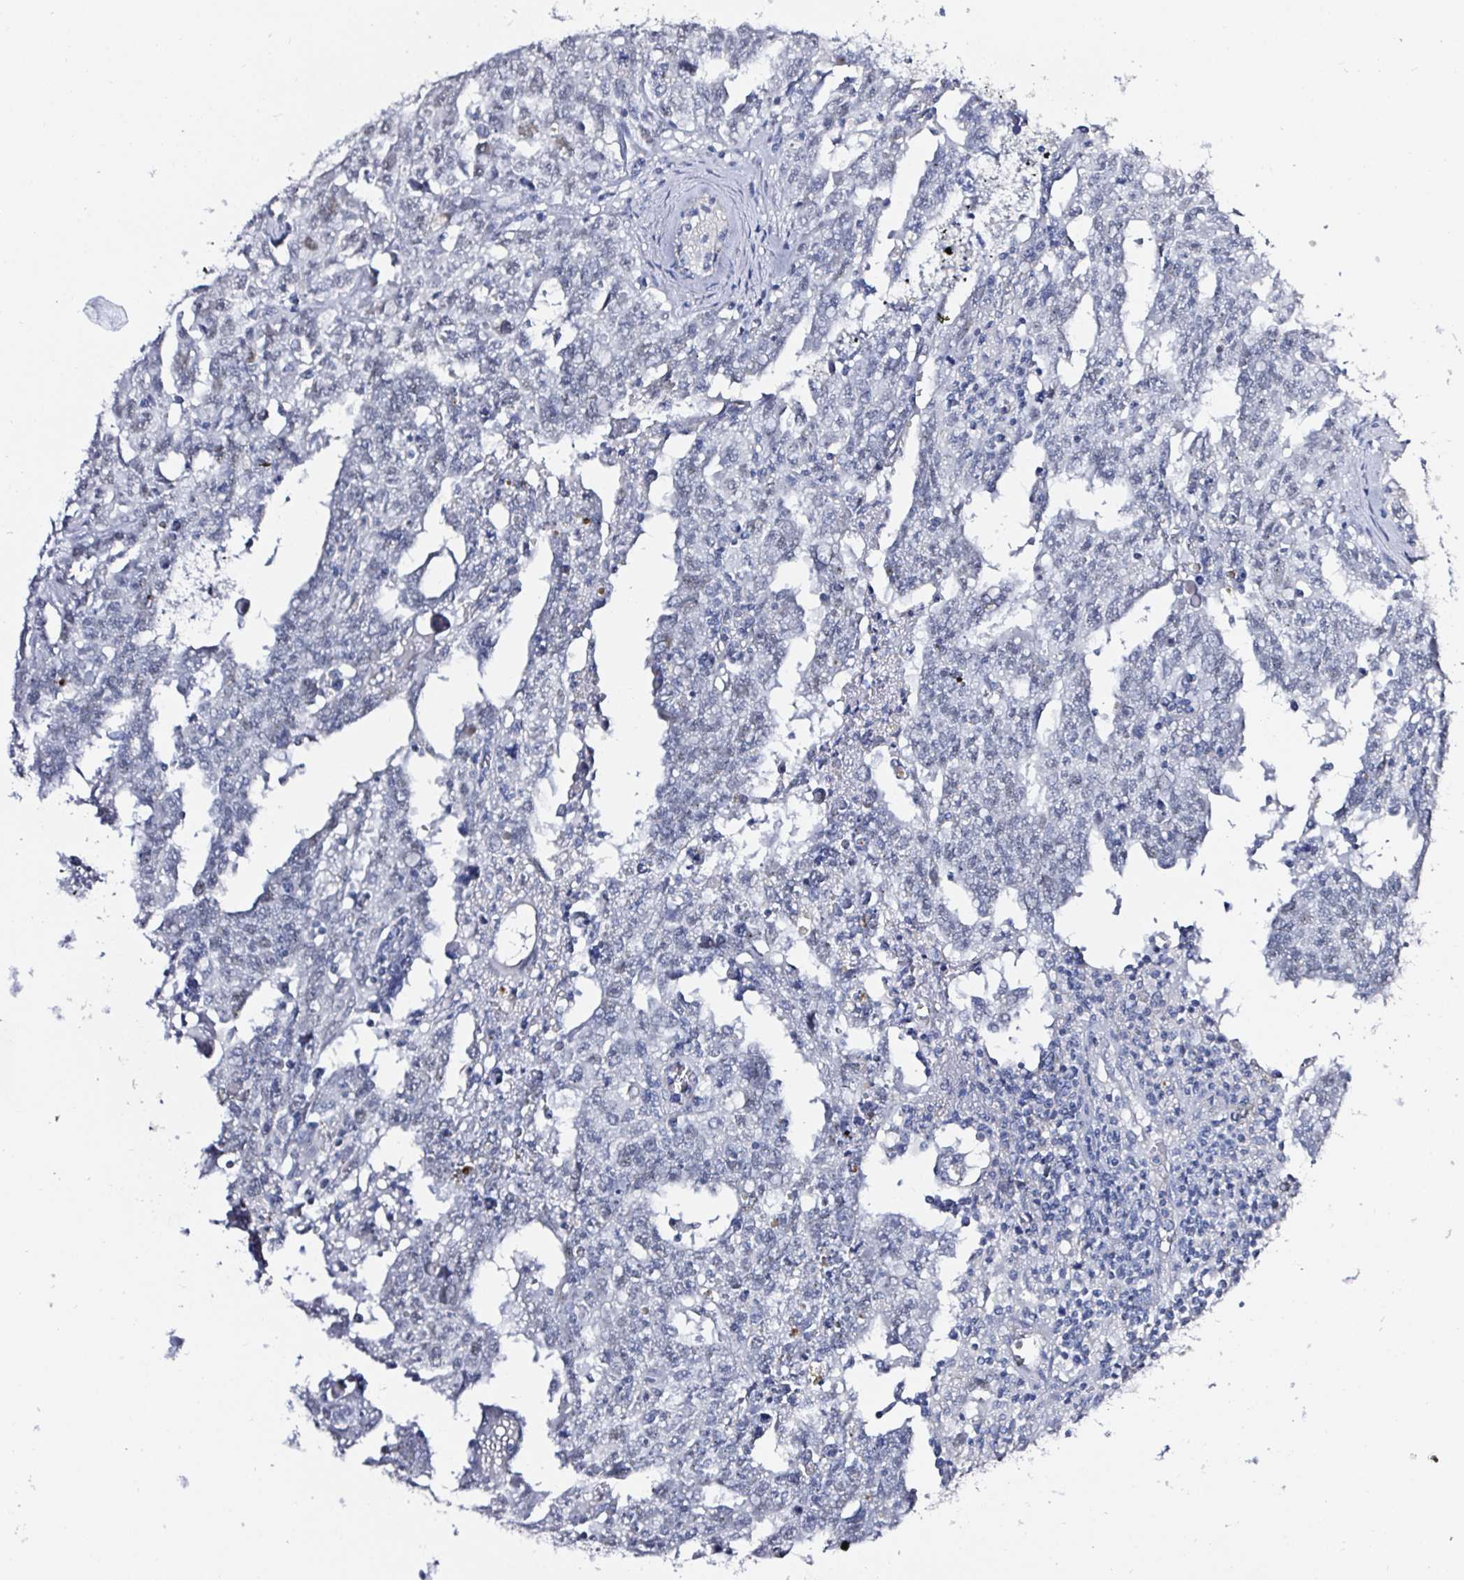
{"staining": {"intensity": "negative", "quantity": "none", "location": "none"}, "tissue": "testis cancer", "cell_type": "Tumor cells", "image_type": "cancer", "snomed": [{"axis": "morphology", "description": "Carcinoma, Embryonal, NOS"}, {"axis": "topography", "description": "Testis"}], "caption": "Immunohistochemistry (IHC) of embryonal carcinoma (testis) shows no staining in tumor cells.", "gene": "OR10K1", "patient": {"sex": "male", "age": 22}}